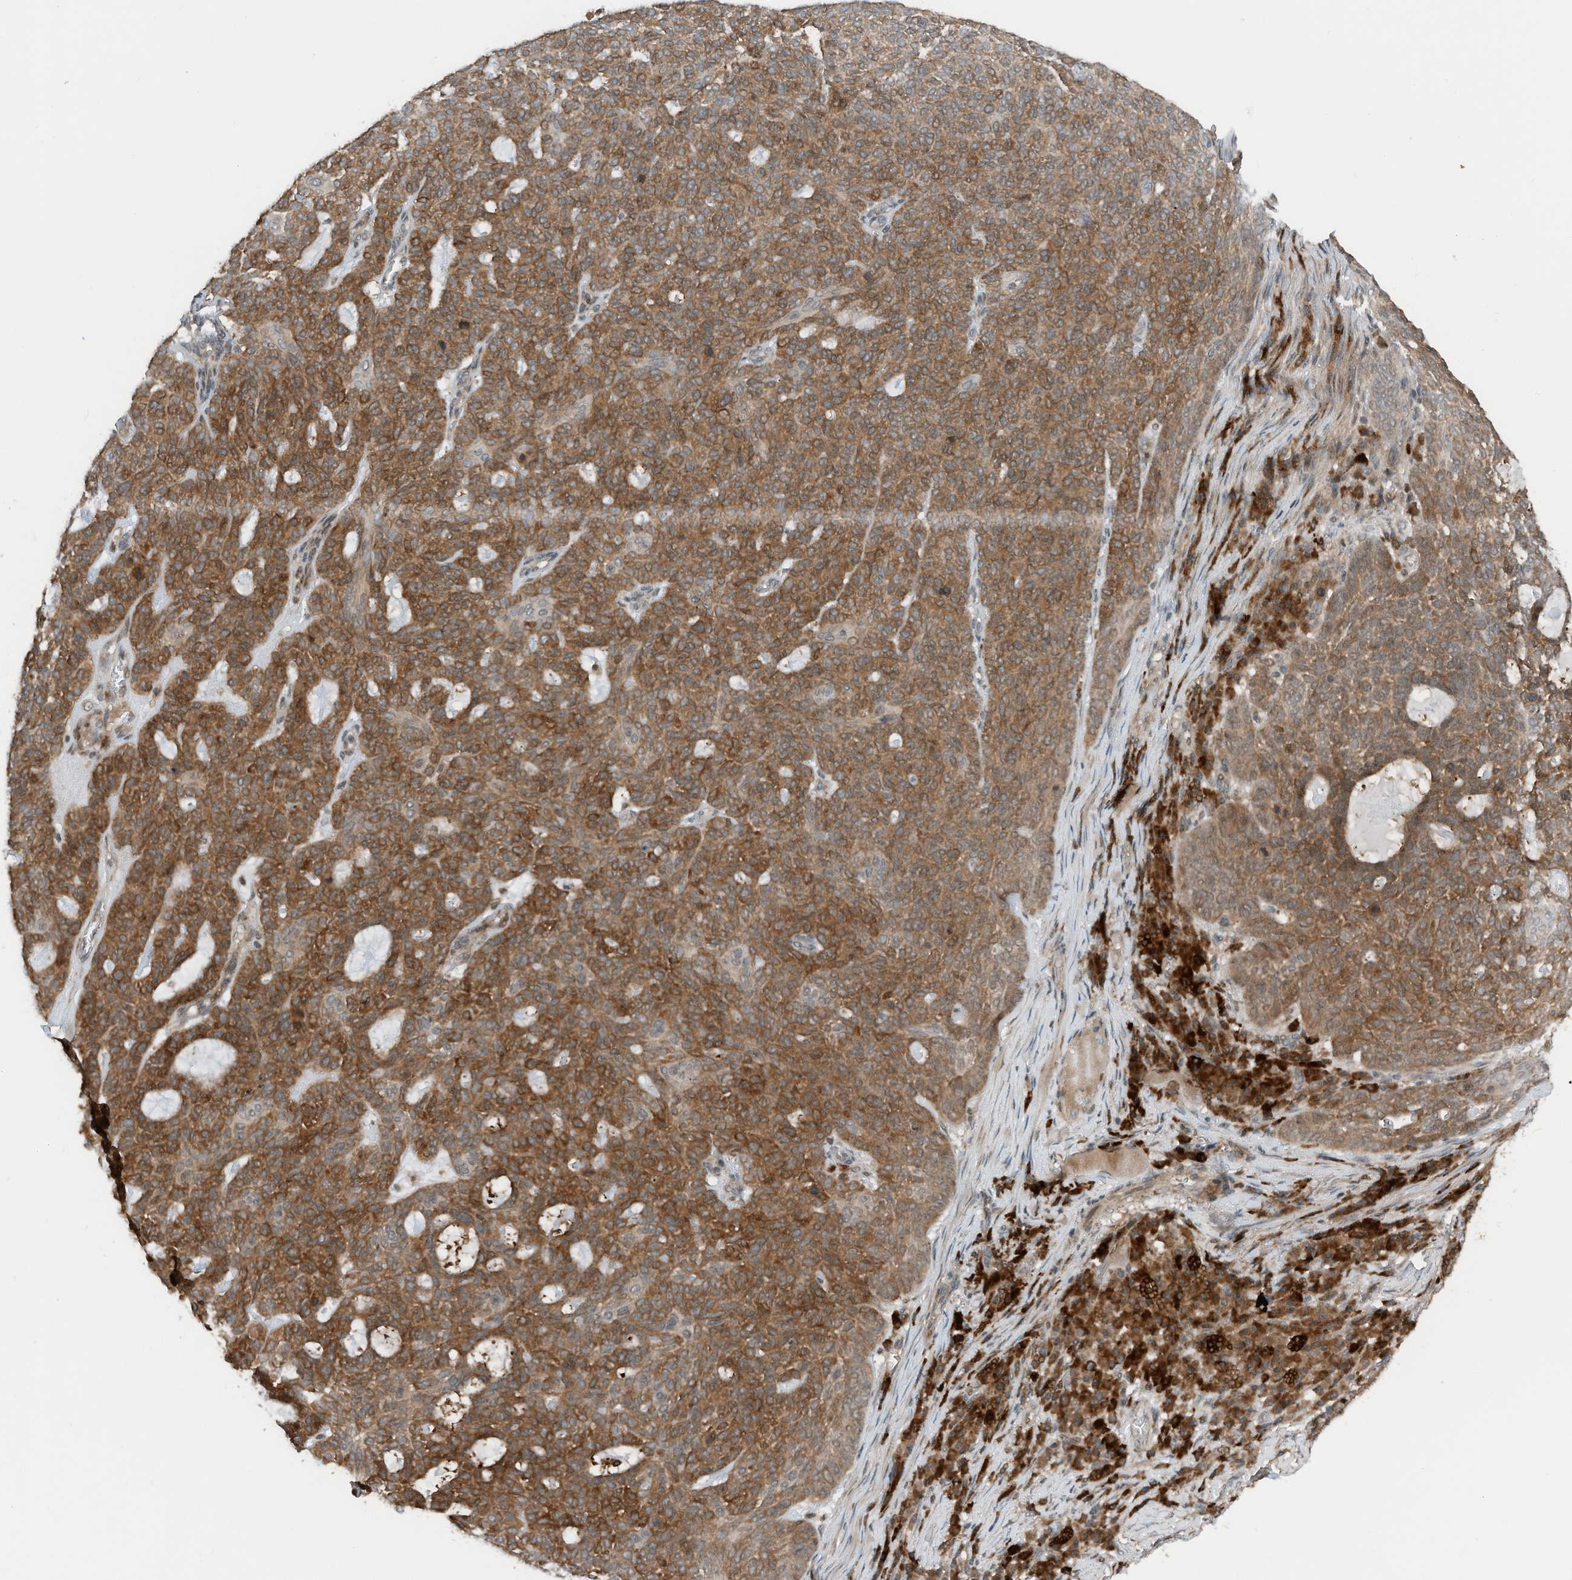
{"staining": {"intensity": "strong", "quantity": ">75%", "location": "cytoplasmic/membranous"}, "tissue": "skin cancer", "cell_type": "Tumor cells", "image_type": "cancer", "snomed": [{"axis": "morphology", "description": "Squamous cell carcinoma, NOS"}, {"axis": "topography", "description": "Skin"}], "caption": "A brown stain shows strong cytoplasmic/membranous staining of a protein in human skin cancer (squamous cell carcinoma) tumor cells.", "gene": "RMND1", "patient": {"sex": "female", "age": 90}}